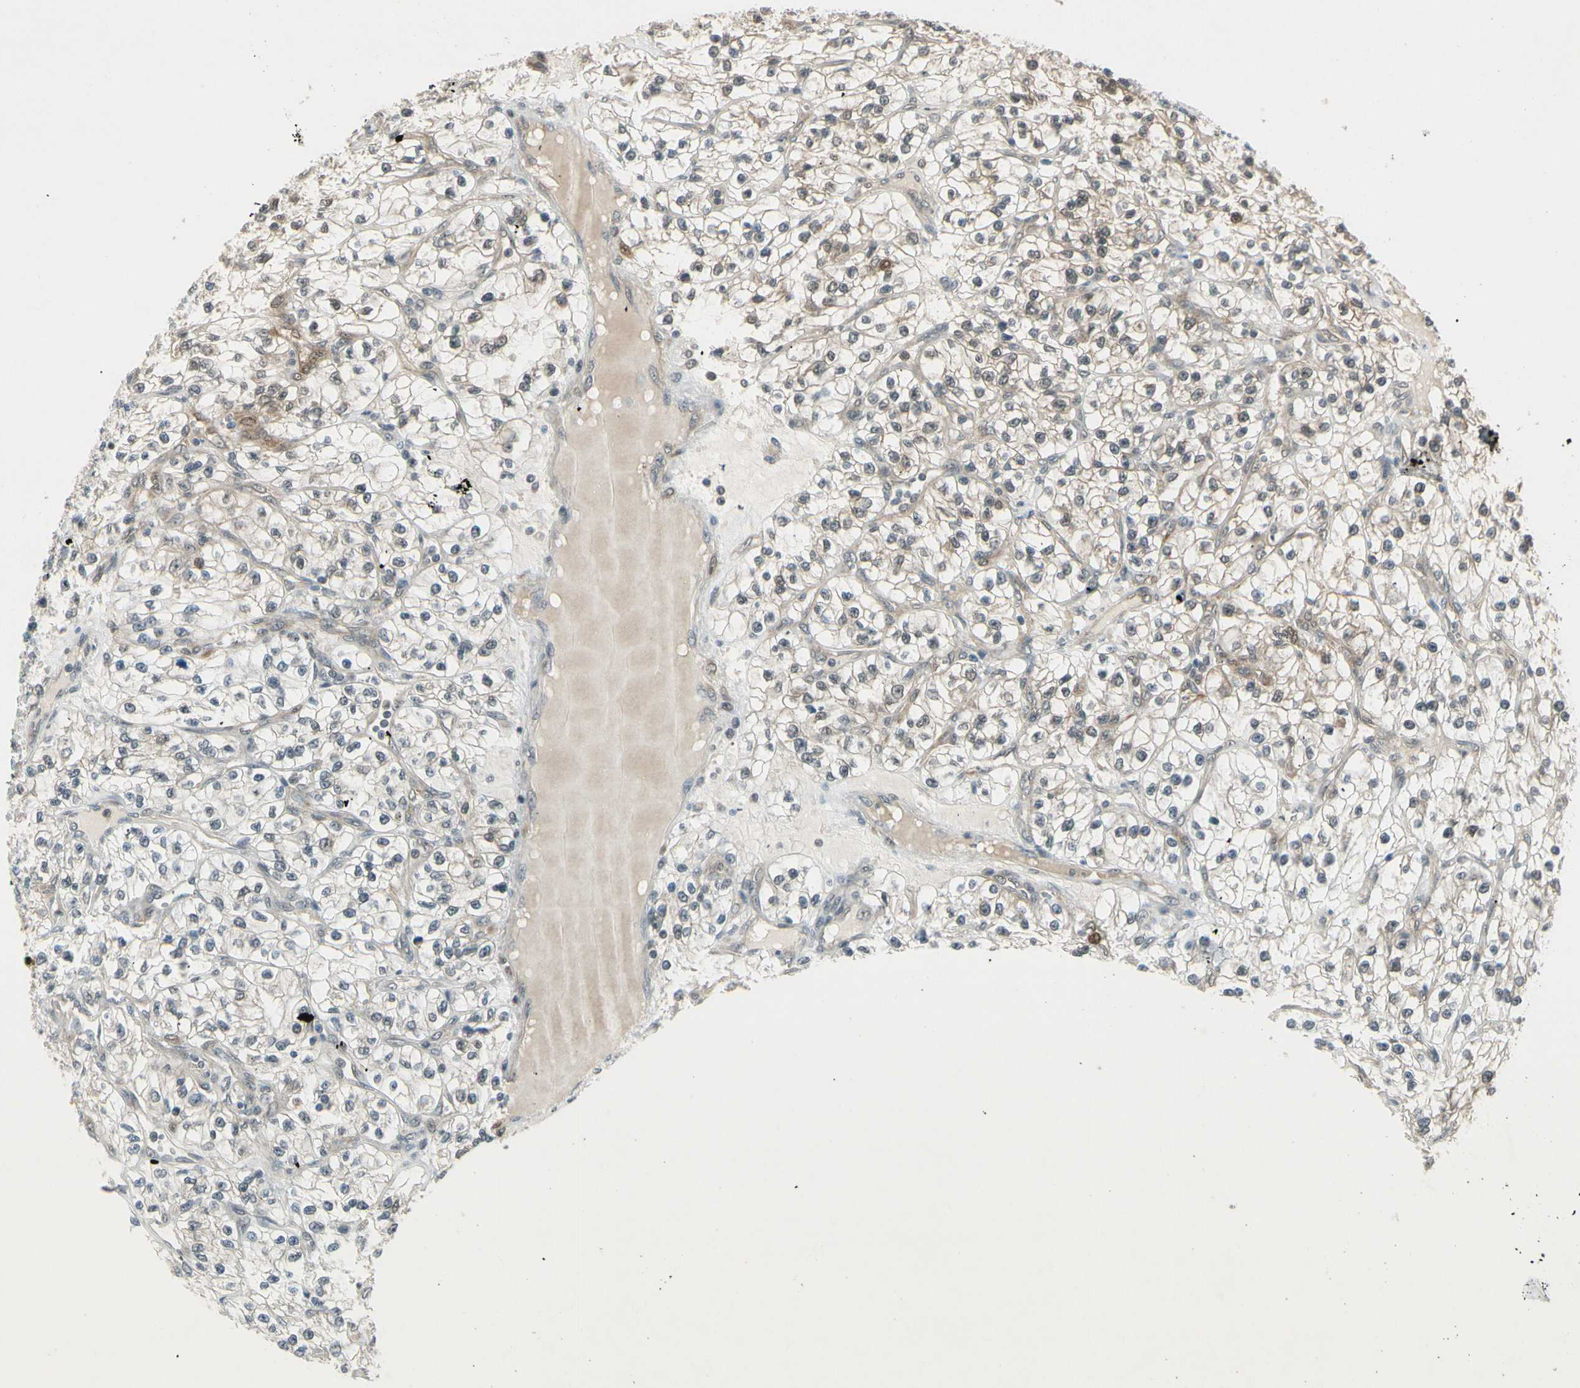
{"staining": {"intensity": "weak", "quantity": "<25%", "location": "cytoplasmic/membranous"}, "tissue": "renal cancer", "cell_type": "Tumor cells", "image_type": "cancer", "snomed": [{"axis": "morphology", "description": "Adenocarcinoma, NOS"}, {"axis": "topography", "description": "Kidney"}], "caption": "Tumor cells show no significant protein expression in renal adenocarcinoma.", "gene": "IPO5", "patient": {"sex": "female", "age": 57}}